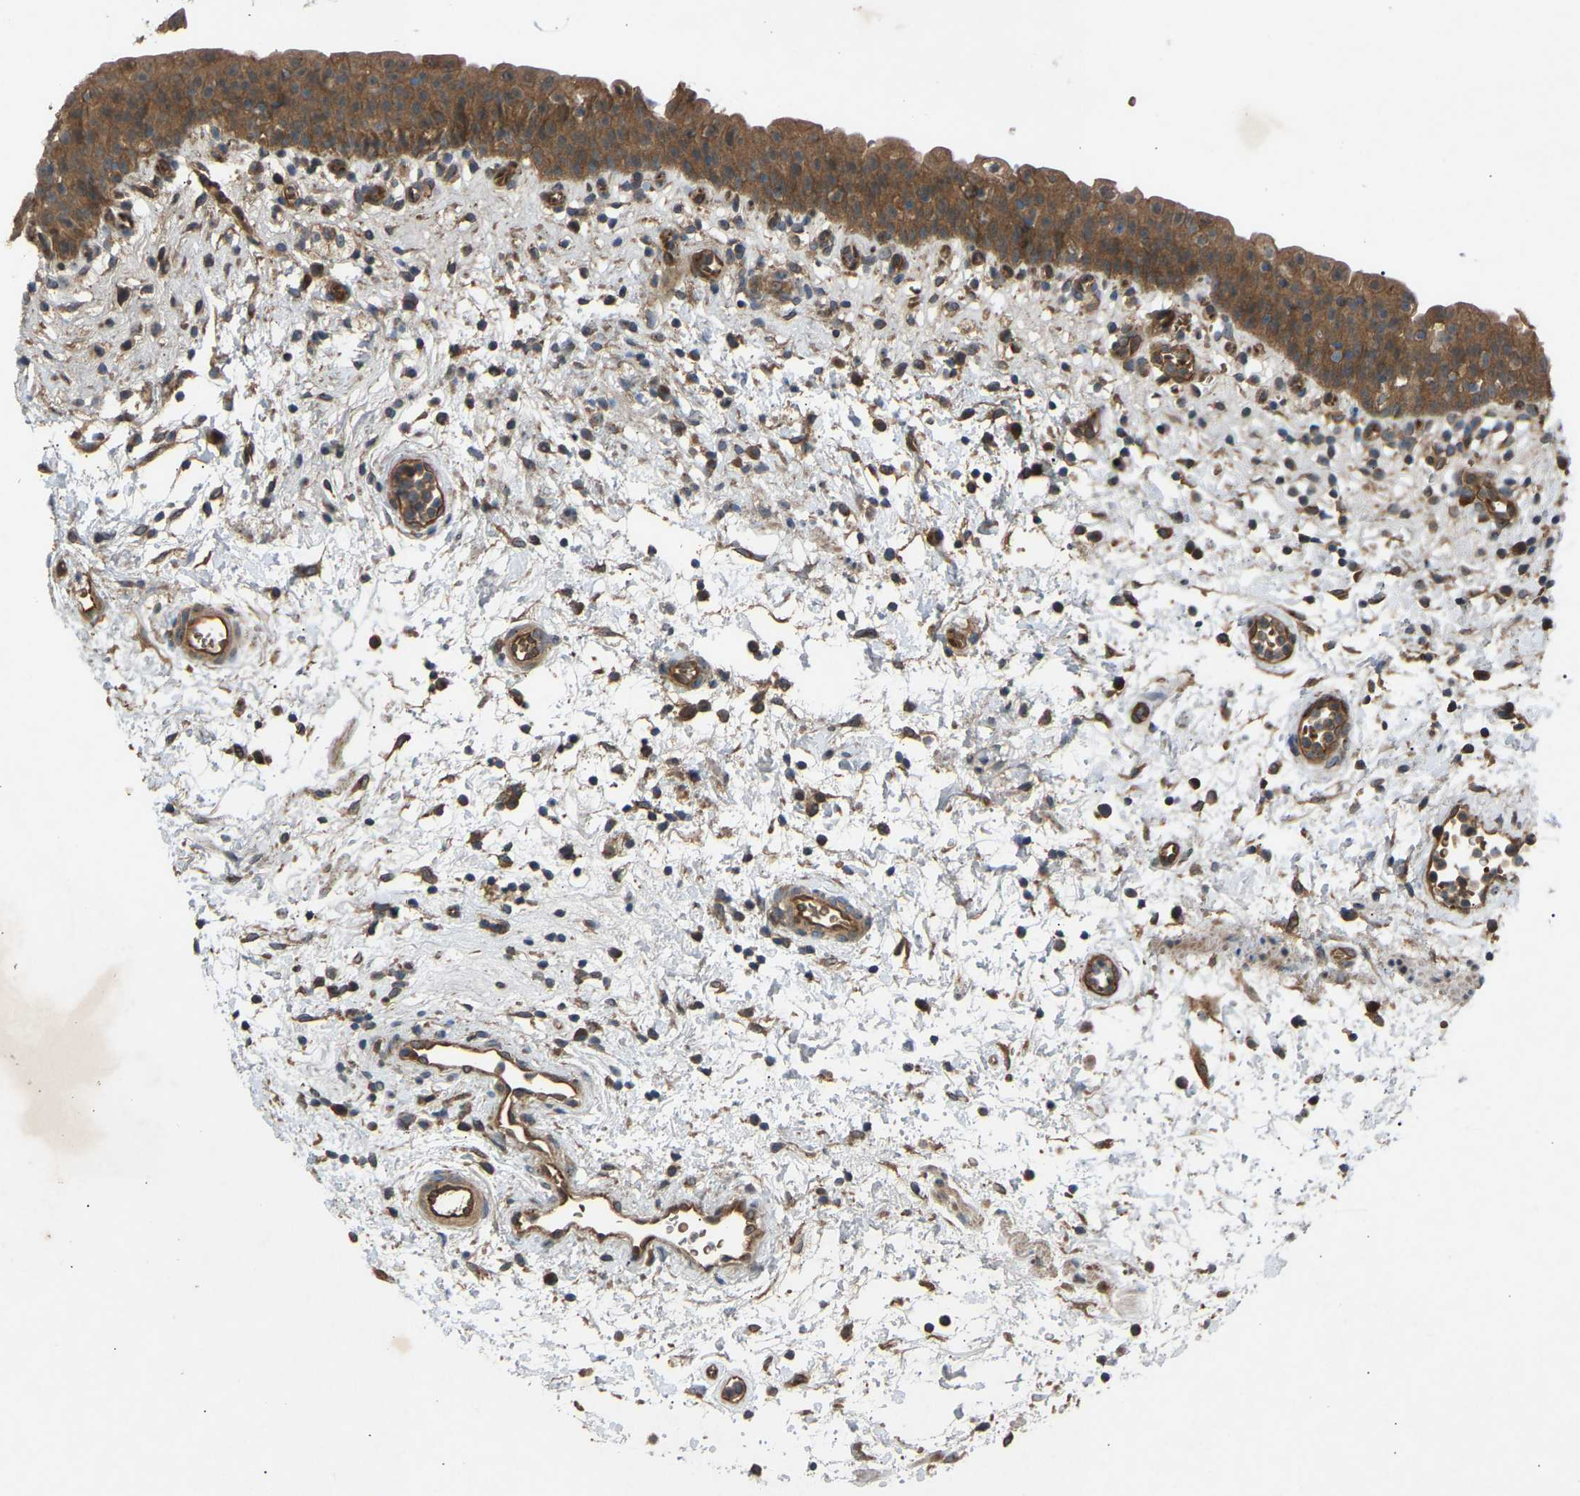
{"staining": {"intensity": "moderate", "quantity": ">75%", "location": "cytoplasmic/membranous"}, "tissue": "urinary bladder", "cell_type": "Urothelial cells", "image_type": "normal", "snomed": [{"axis": "morphology", "description": "Normal tissue, NOS"}, {"axis": "topography", "description": "Urinary bladder"}], "caption": "Urinary bladder was stained to show a protein in brown. There is medium levels of moderate cytoplasmic/membranous staining in approximately >75% of urothelial cells. (Brightfield microscopy of DAB IHC at high magnification).", "gene": "GAS2L1", "patient": {"sex": "male", "age": 37}}